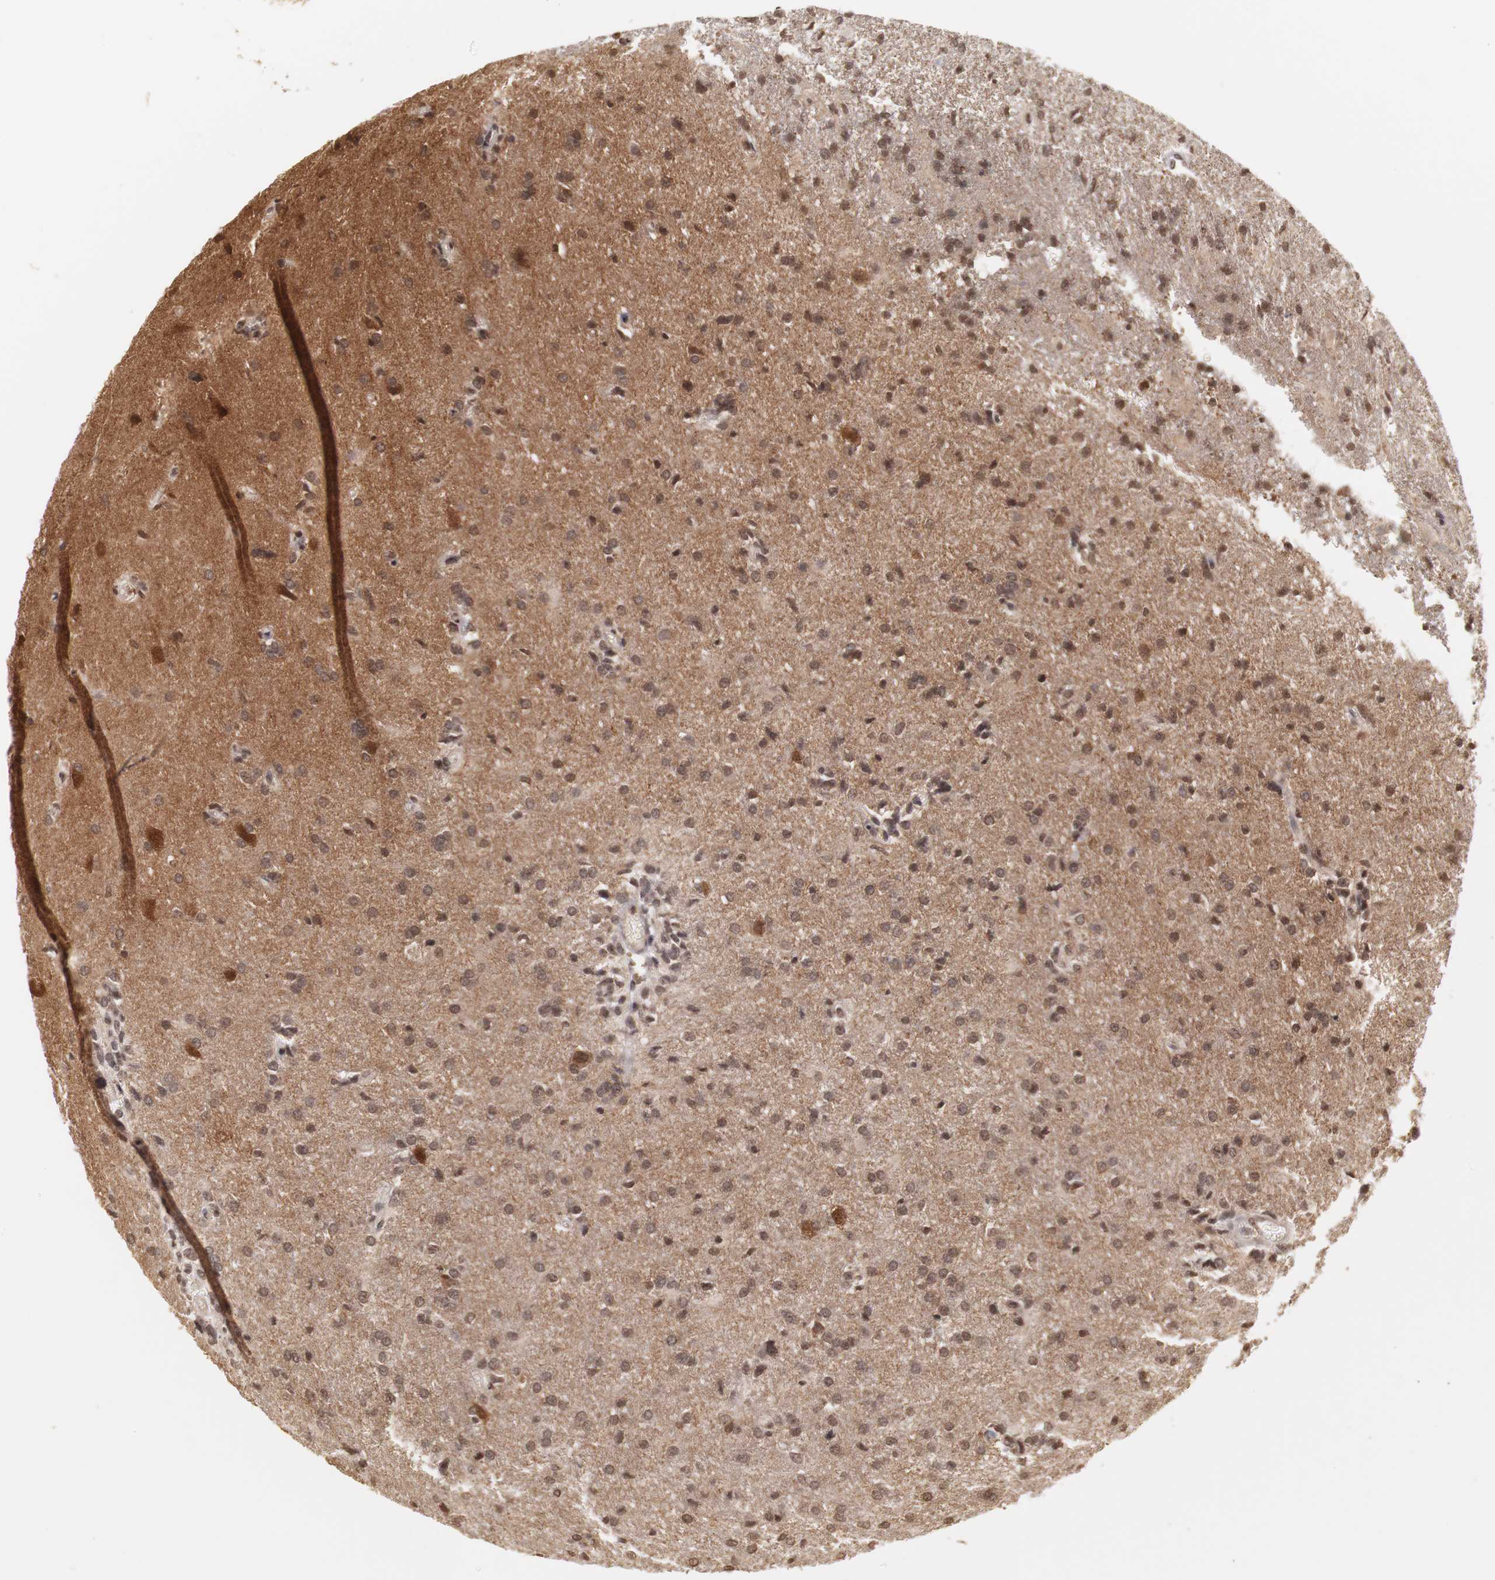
{"staining": {"intensity": "moderate", "quantity": ">75%", "location": "cytoplasmic/membranous,nuclear"}, "tissue": "glioma", "cell_type": "Tumor cells", "image_type": "cancer", "snomed": [{"axis": "morphology", "description": "Glioma, malignant, High grade"}, {"axis": "topography", "description": "Brain"}], "caption": "Brown immunohistochemical staining in glioma demonstrates moderate cytoplasmic/membranous and nuclear positivity in approximately >75% of tumor cells.", "gene": "PLEKHA1", "patient": {"sex": "male", "age": 68}}